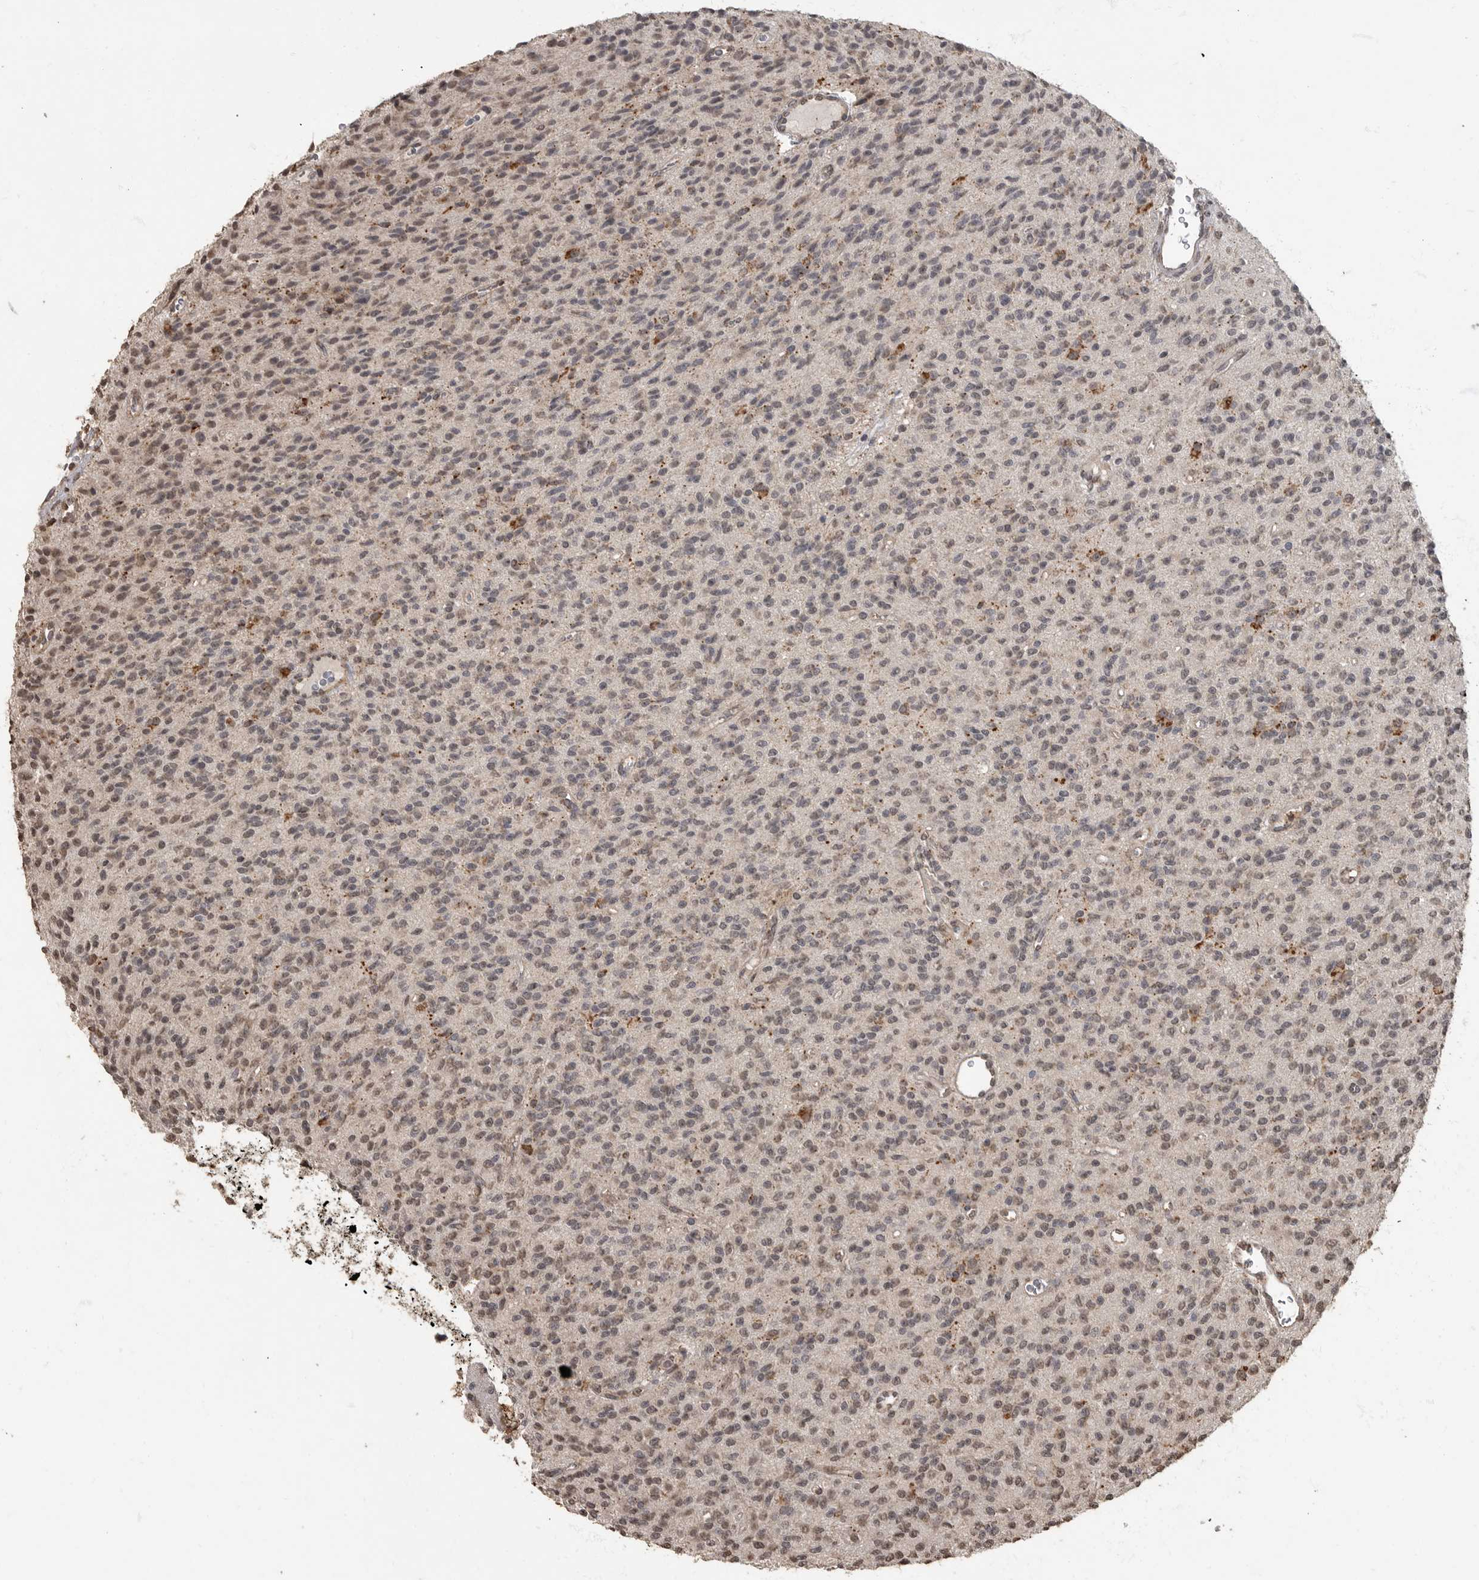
{"staining": {"intensity": "weak", "quantity": "25%-75%", "location": "nuclear"}, "tissue": "glioma", "cell_type": "Tumor cells", "image_type": "cancer", "snomed": [{"axis": "morphology", "description": "Glioma, malignant, High grade"}, {"axis": "topography", "description": "Brain"}], "caption": "High-power microscopy captured an immunohistochemistry photomicrograph of malignant high-grade glioma, revealing weak nuclear staining in approximately 25%-75% of tumor cells.", "gene": "MAFG", "patient": {"sex": "male", "age": 34}}